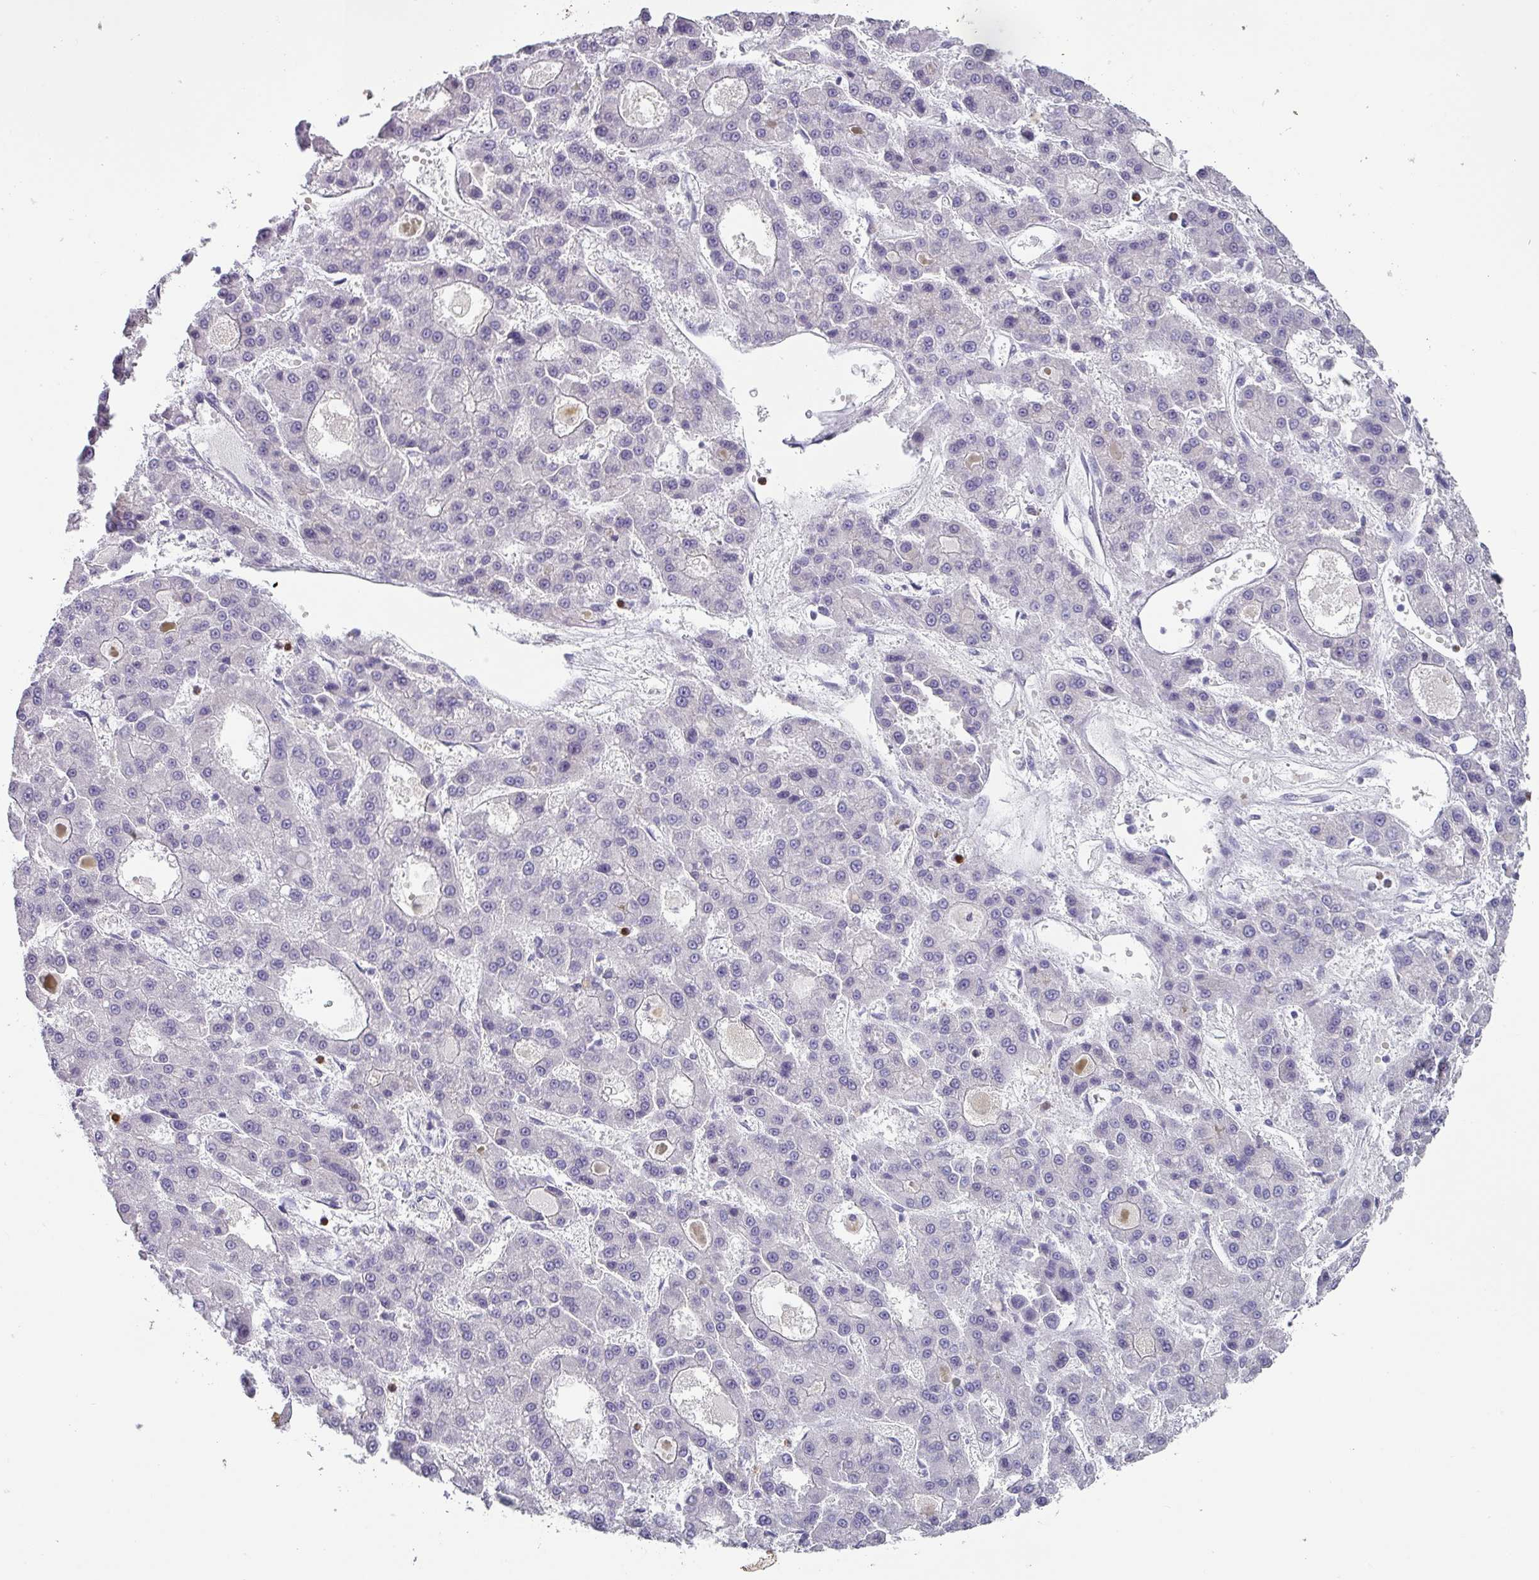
{"staining": {"intensity": "negative", "quantity": "none", "location": "none"}, "tissue": "liver cancer", "cell_type": "Tumor cells", "image_type": "cancer", "snomed": [{"axis": "morphology", "description": "Carcinoma, Hepatocellular, NOS"}, {"axis": "topography", "description": "Liver"}], "caption": "This is an immunohistochemistry micrograph of human liver cancer. There is no positivity in tumor cells.", "gene": "BTLA", "patient": {"sex": "male", "age": 70}}